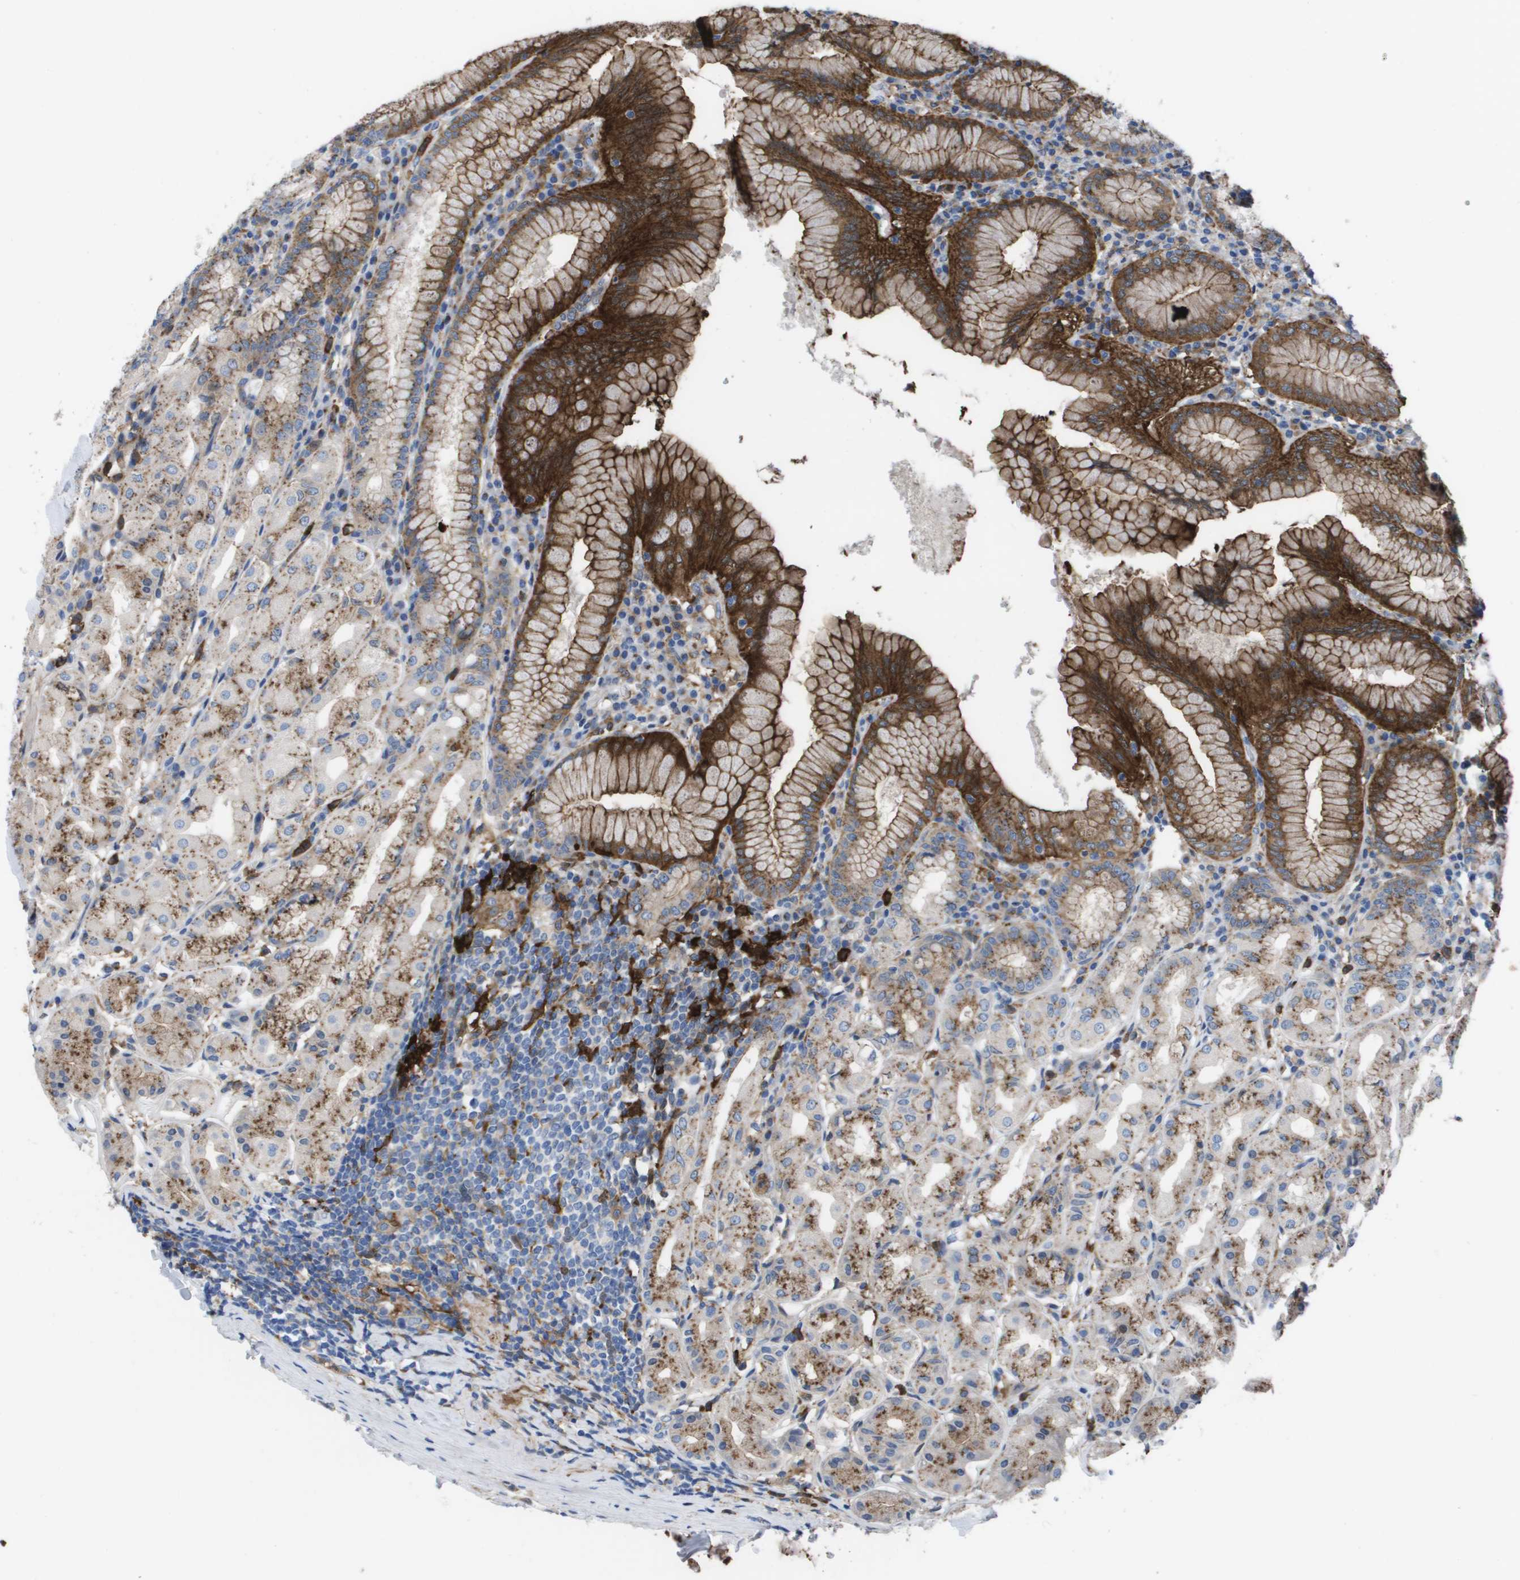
{"staining": {"intensity": "strong", "quantity": ">75%", "location": "cytoplasmic/membranous"}, "tissue": "stomach", "cell_type": "Glandular cells", "image_type": "normal", "snomed": [{"axis": "morphology", "description": "Normal tissue, NOS"}, {"axis": "topography", "description": "Stomach"}, {"axis": "topography", "description": "Stomach, lower"}], "caption": "Approximately >75% of glandular cells in unremarkable stomach exhibit strong cytoplasmic/membranous protein staining as visualized by brown immunohistochemical staining.", "gene": "SLC37A2", "patient": {"sex": "female", "age": 56}}